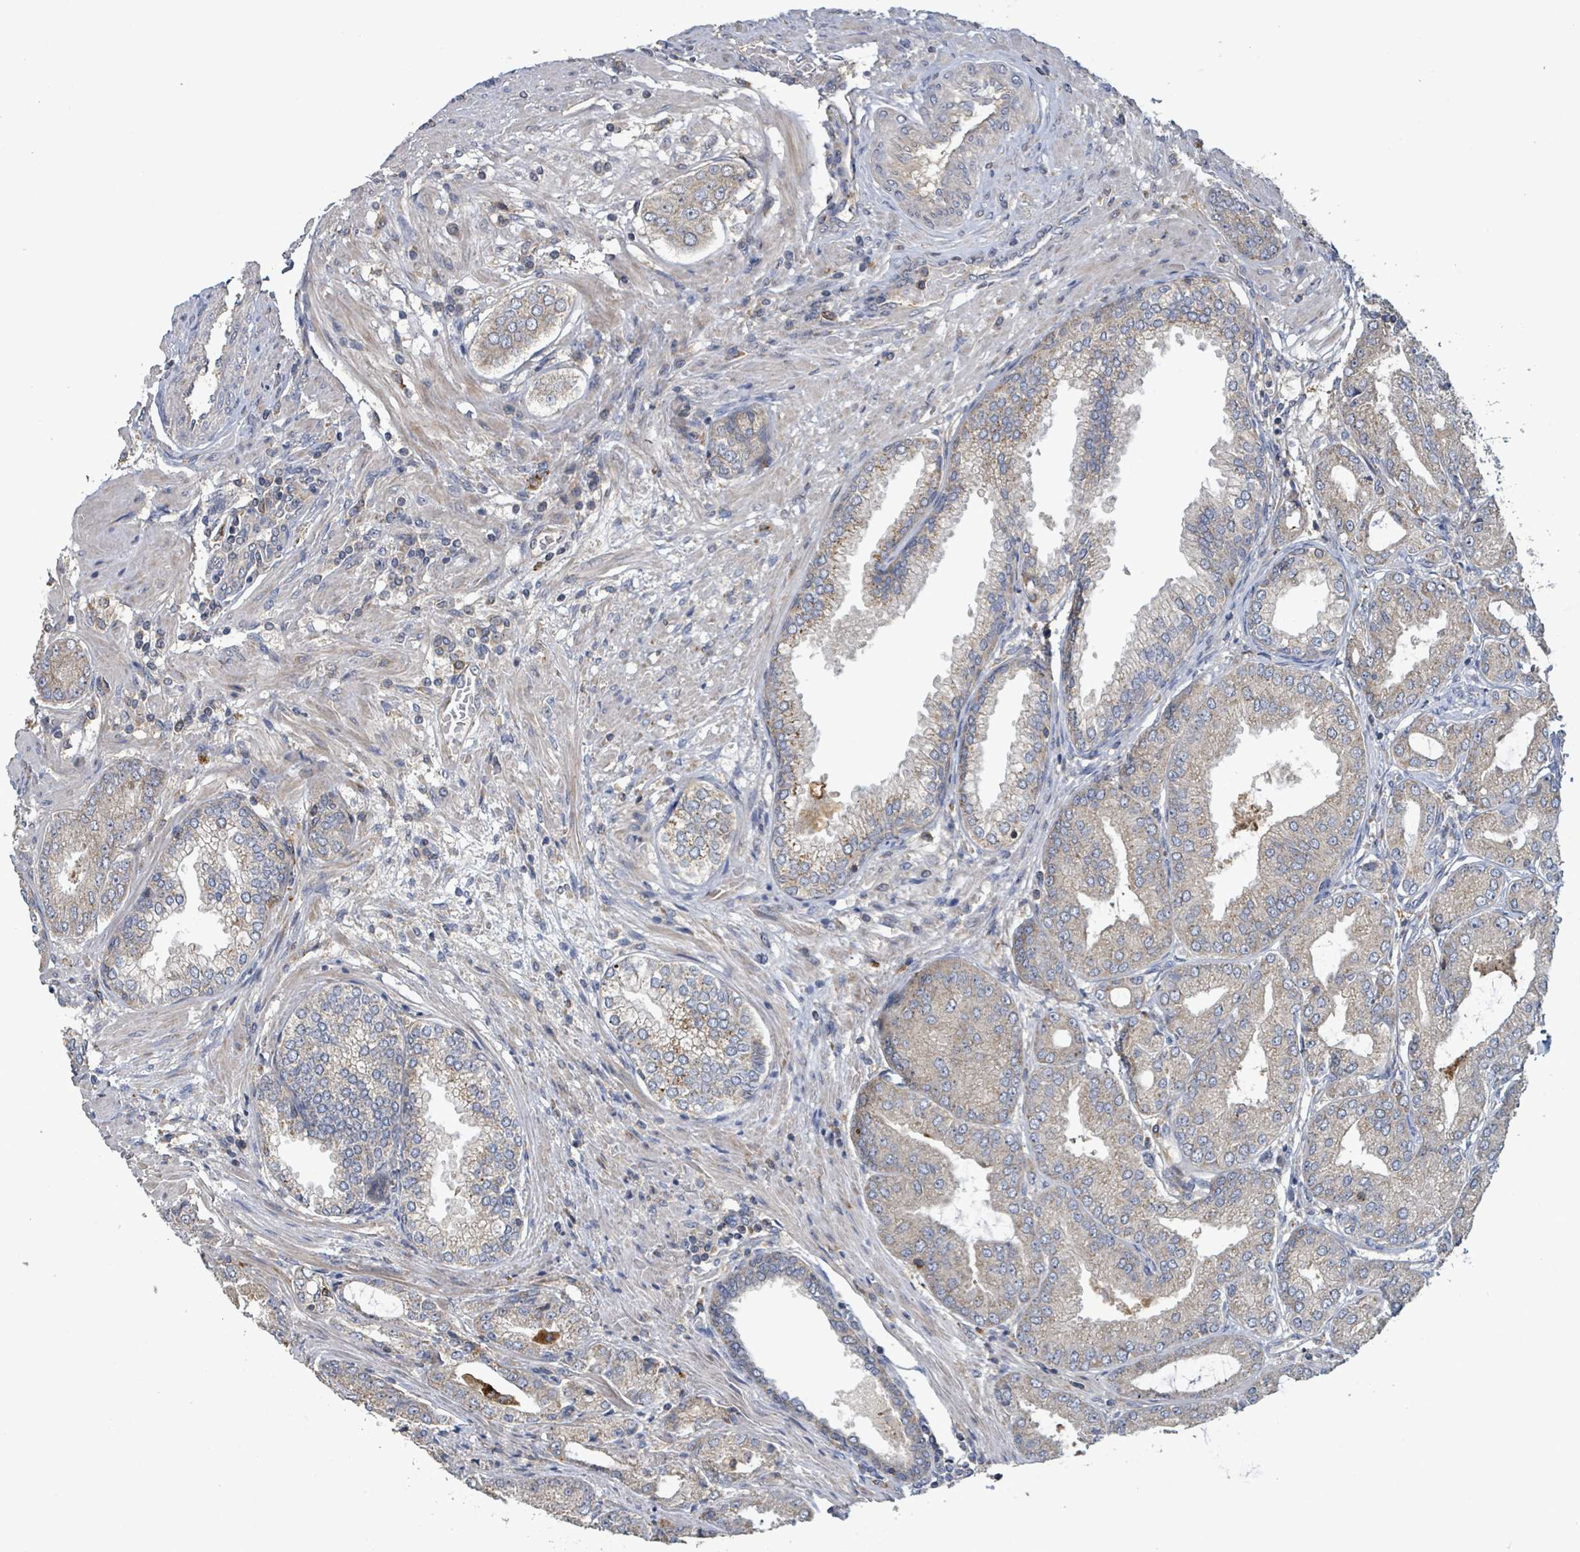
{"staining": {"intensity": "negative", "quantity": "none", "location": "none"}, "tissue": "prostate cancer", "cell_type": "Tumor cells", "image_type": "cancer", "snomed": [{"axis": "morphology", "description": "Adenocarcinoma, High grade"}, {"axis": "topography", "description": "Prostate"}], "caption": "This micrograph is of prostate cancer stained with immunohistochemistry (IHC) to label a protein in brown with the nuclei are counter-stained blue. There is no expression in tumor cells.", "gene": "PLAAT1", "patient": {"sex": "male", "age": 71}}